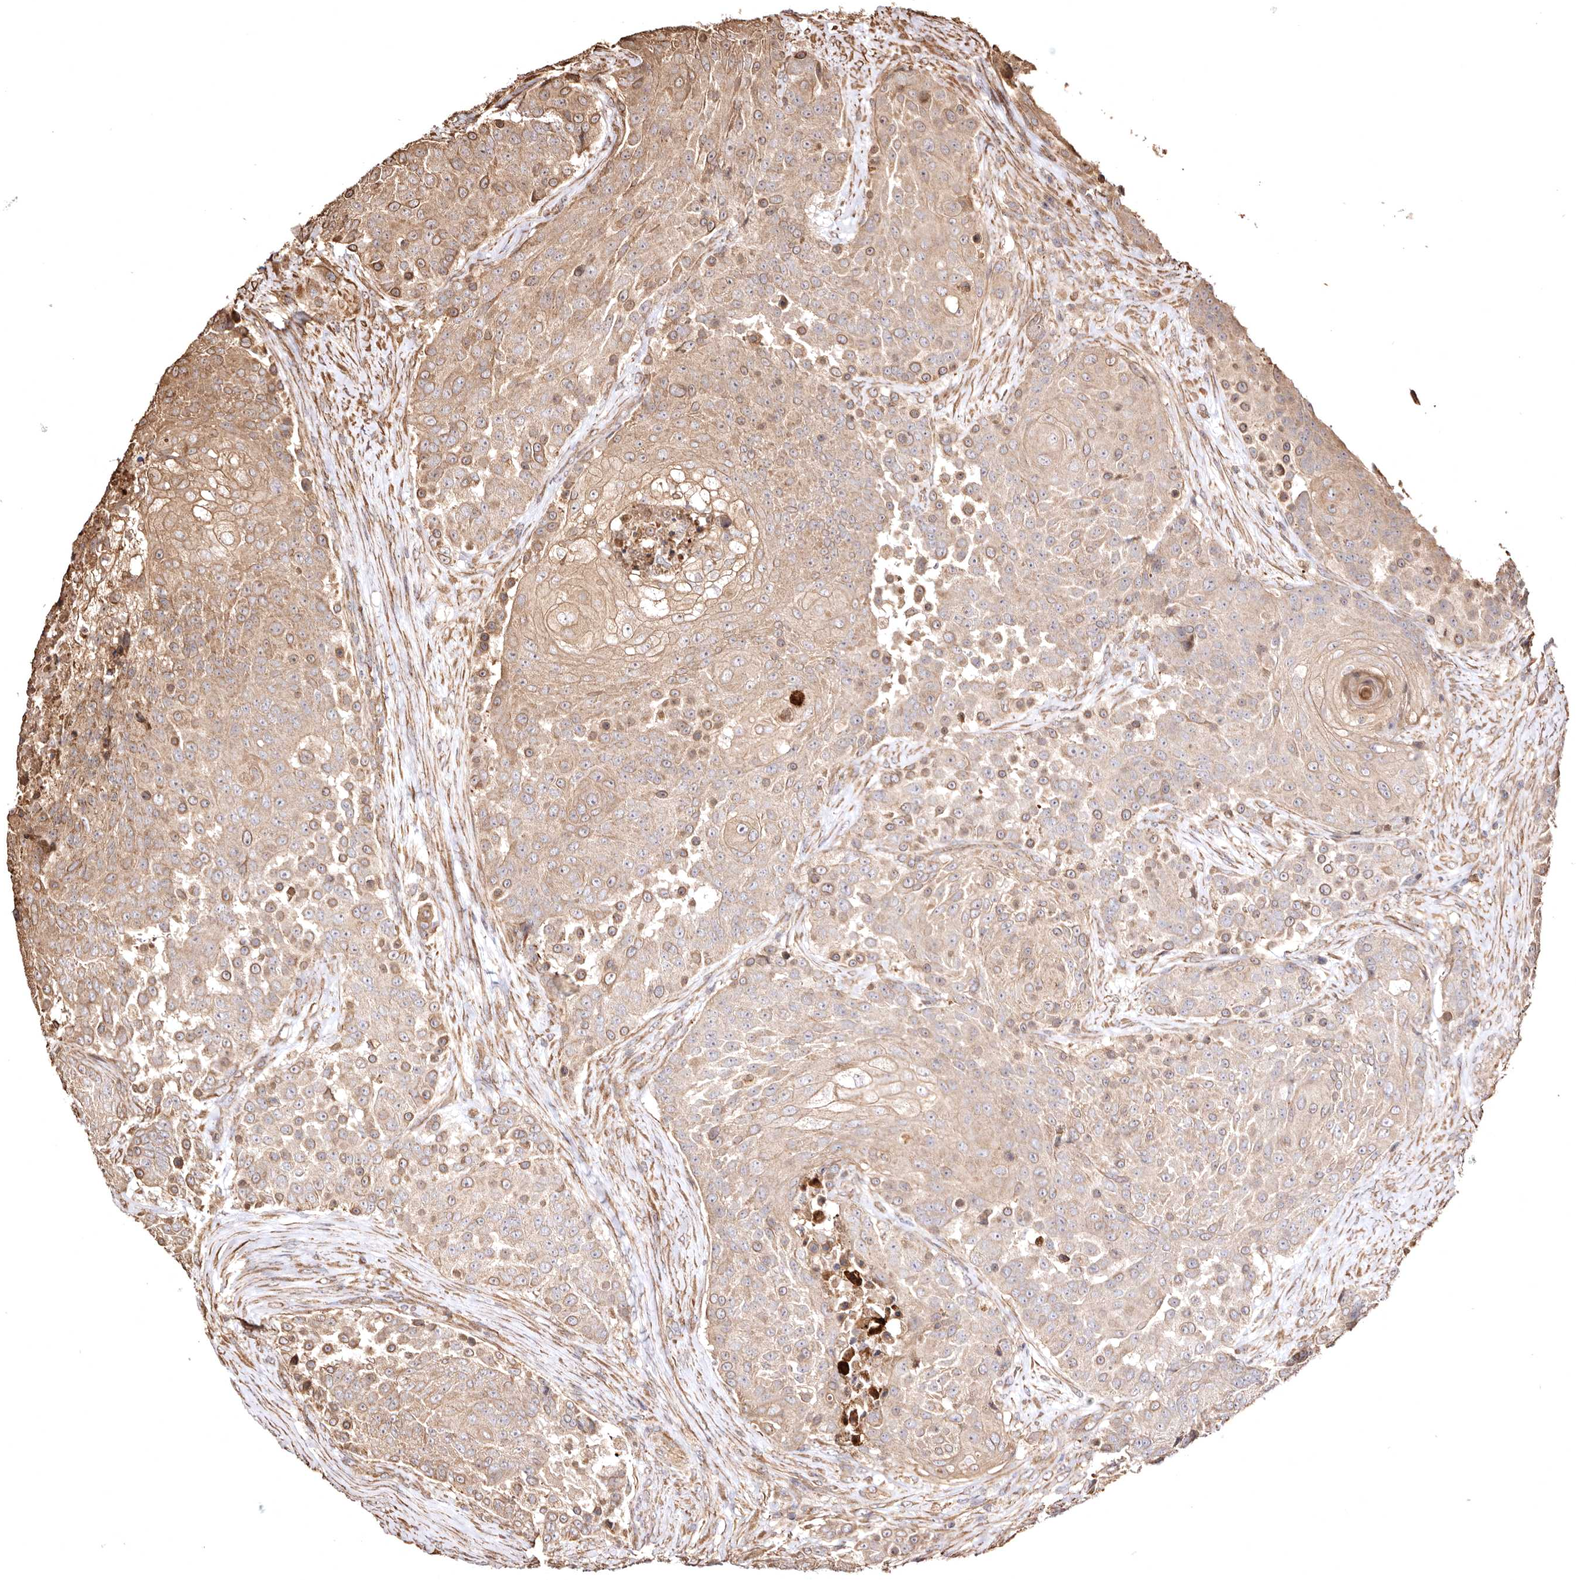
{"staining": {"intensity": "moderate", "quantity": ">75%", "location": "cytoplasmic/membranous"}, "tissue": "urothelial cancer", "cell_type": "Tumor cells", "image_type": "cancer", "snomed": [{"axis": "morphology", "description": "Urothelial carcinoma, High grade"}, {"axis": "topography", "description": "Urinary bladder"}], "caption": "Urothelial carcinoma (high-grade) stained with a protein marker shows moderate staining in tumor cells.", "gene": "MACC1", "patient": {"sex": "female", "age": 63}}